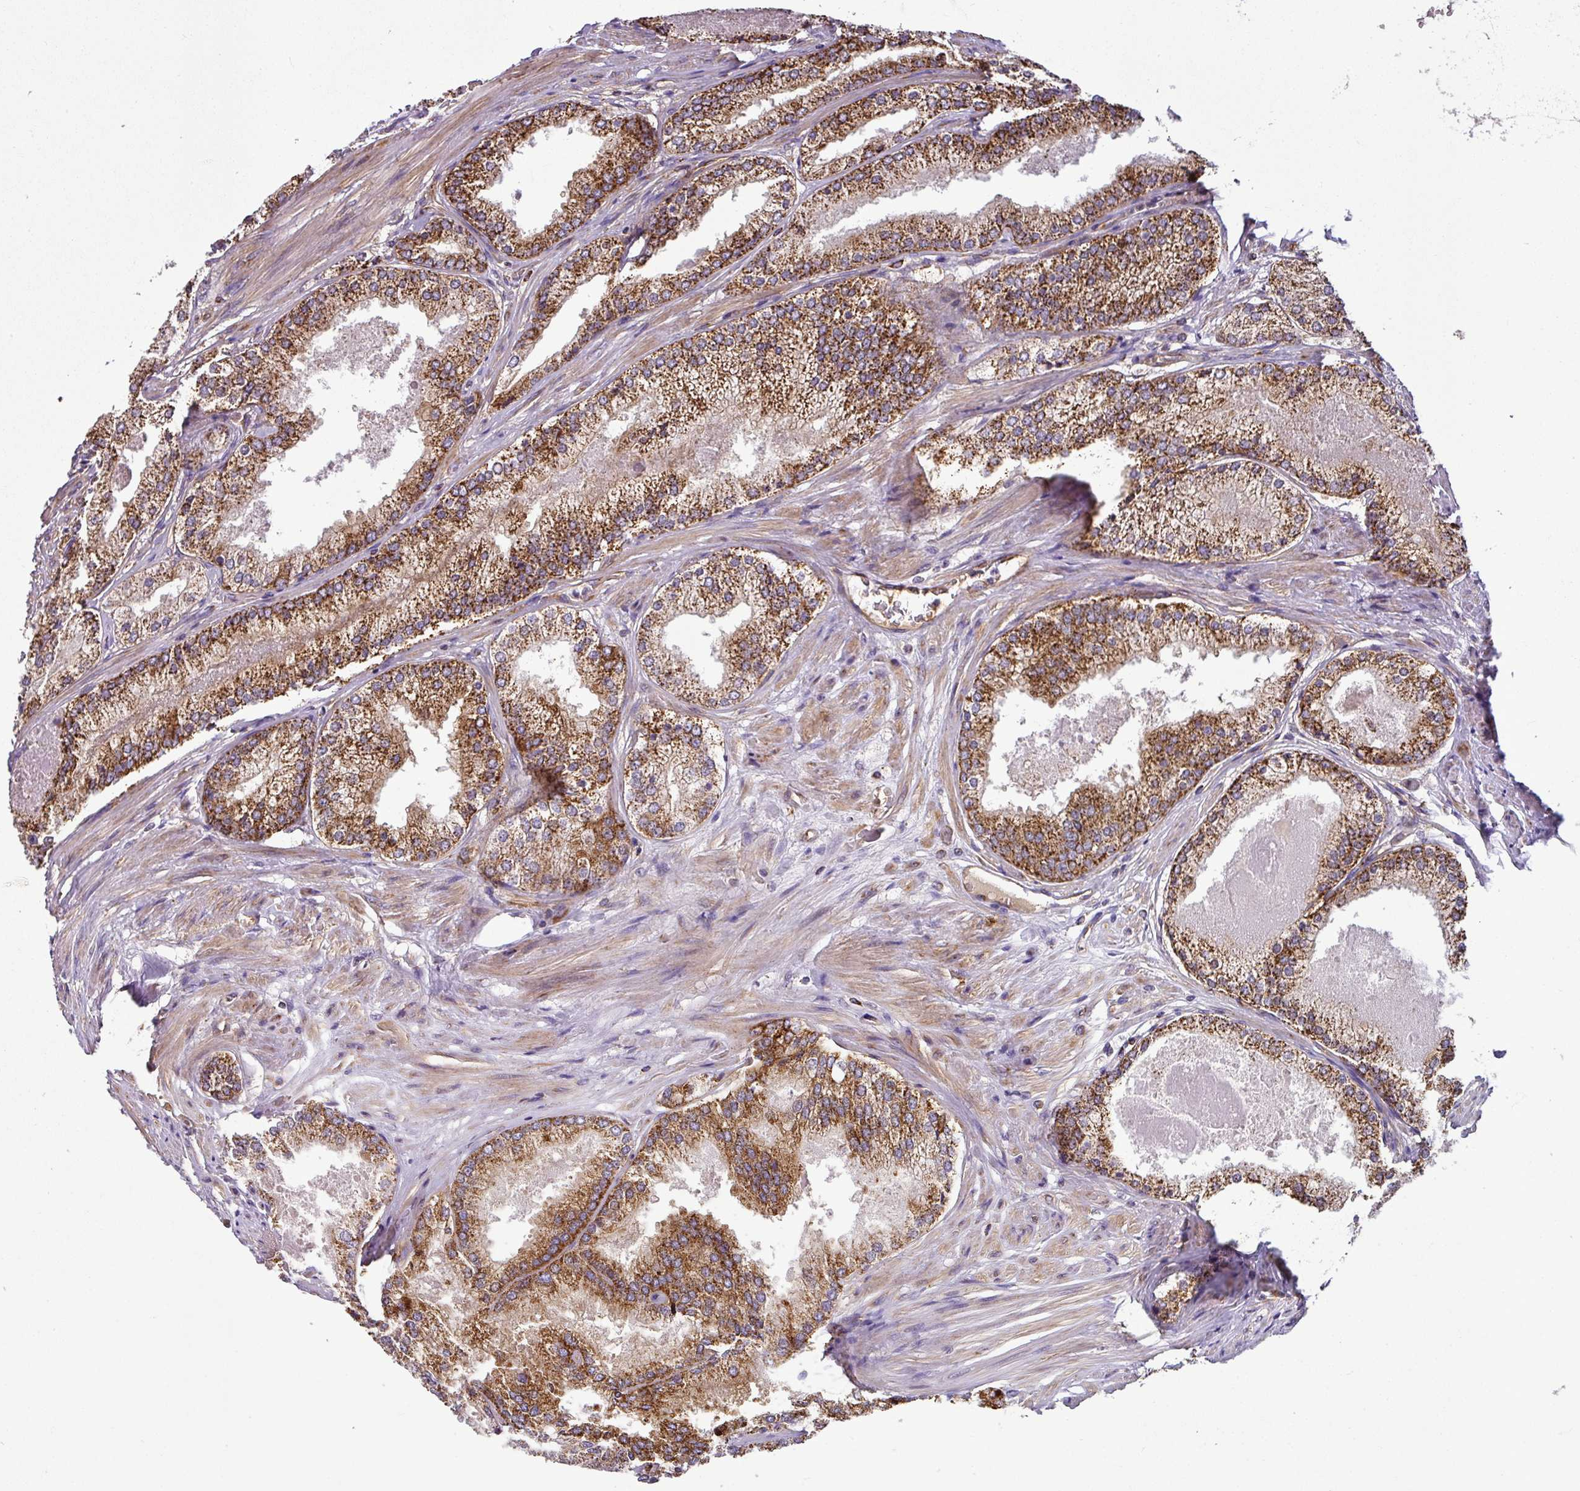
{"staining": {"intensity": "strong", "quantity": ">75%", "location": "cytoplasmic/membranous"}, "tissue": "prostate cancer", "cell_type": "Tumor cells", "image_type": "cancer", "snomed": [{"axis": "morphology", "description": "Adenocarcinoma, Low grade"}, {"axis": "topography", "description": "Prostate"}], "caption": "Protein staining of prostate cancer (low-grade adenocarcinoma) tissue shows strong cytoplasmic/membranous expression in about >75% of tumor cells.", "gene": "PRELID3B", "patient": {"sex": "male", "age": 68}}